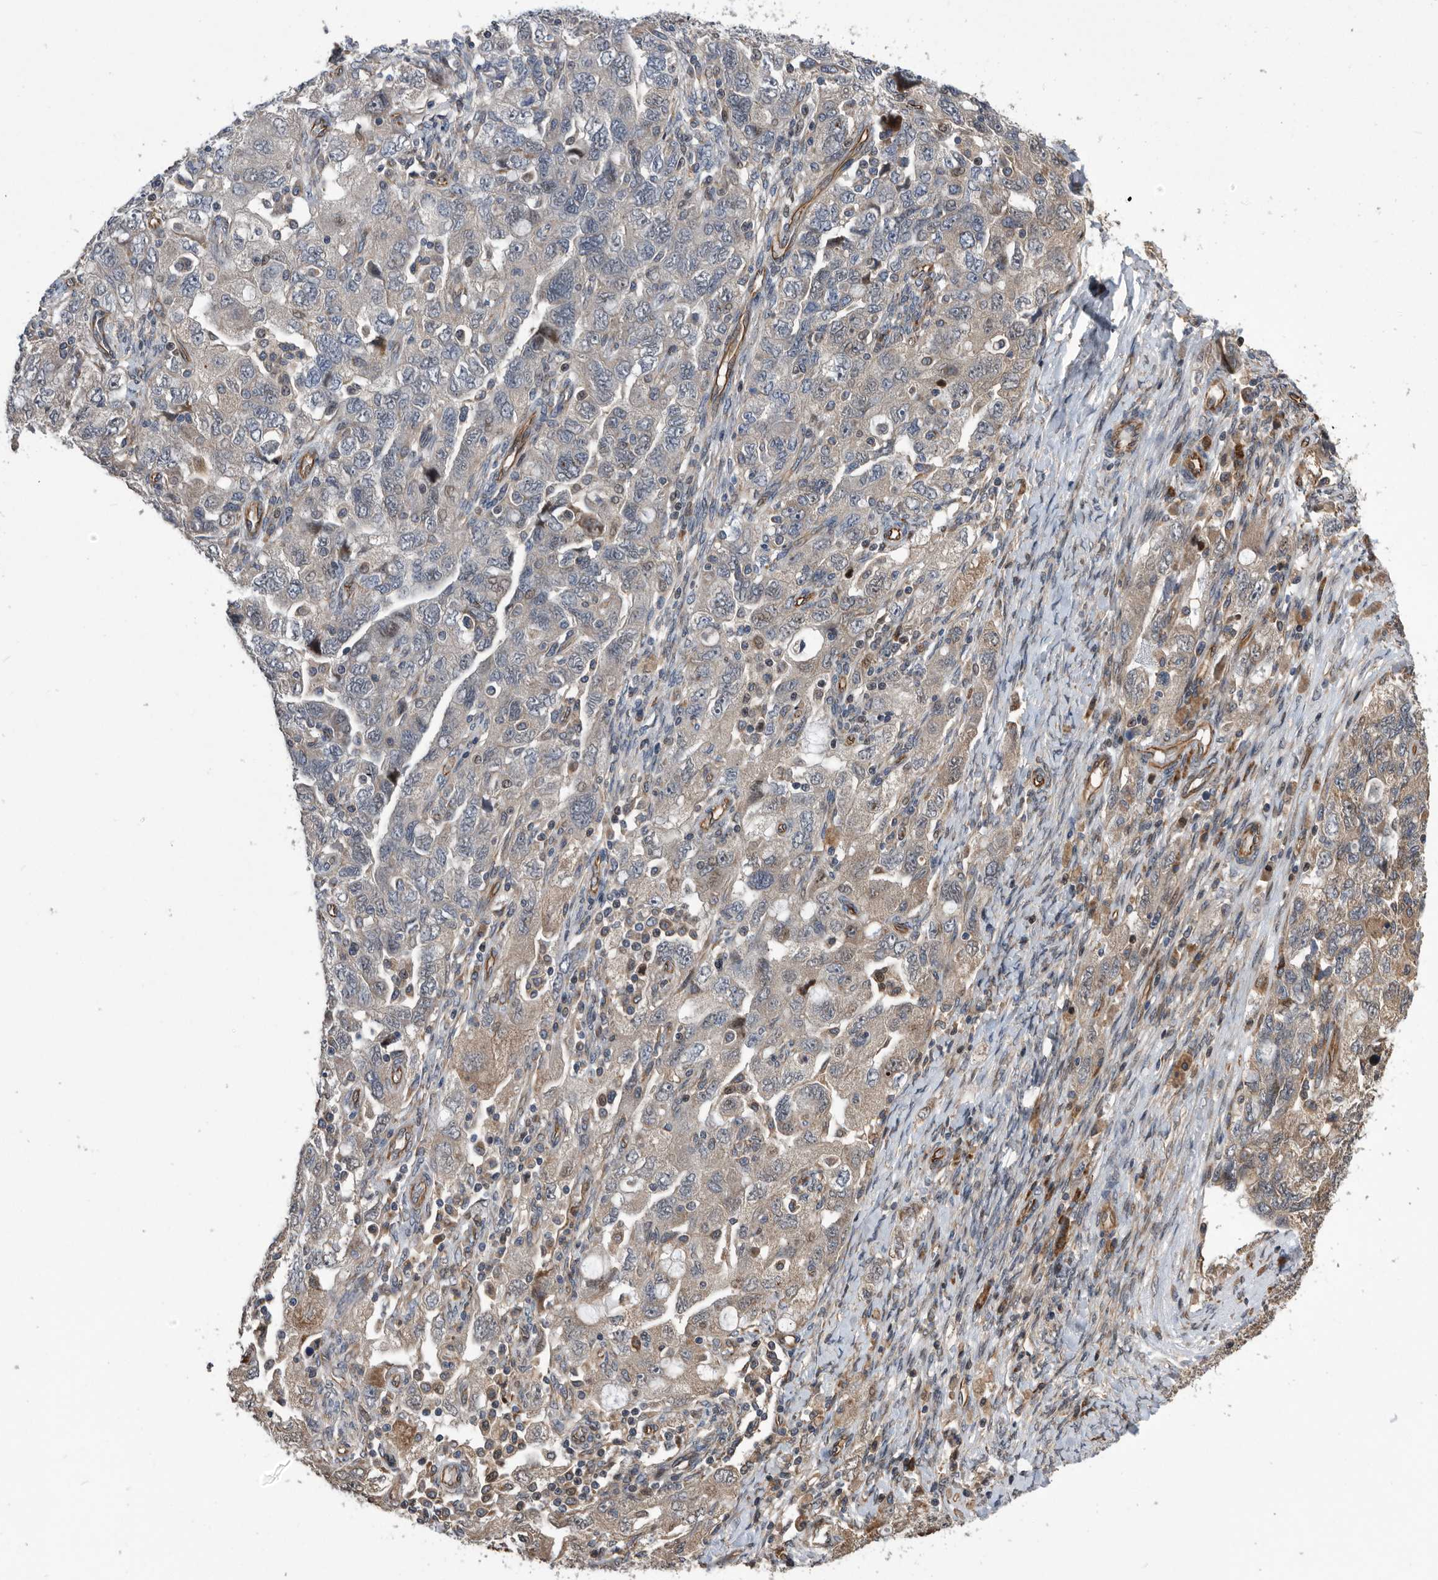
{"staining": {"intensity": "moderate", "quantity": "<25%", "location": "cytoplasmic/membranous"}, "tissue": "ovarian cancer", "cell_type": "Tumor cells", "image_type": "cancer", "snomed": [{"axis": "morphology", "description": "Carcinoma, NOS"}, {"axis": "morphology", "description": "Cystadenocarcinoma, serous, NOS"}, {"axis": "topography", "description": "Ovary"}], "caption": "Immunohistochemistry (IHC) photomicrograph of neoplastic tissue: human ovarian cancer stained using immunohistochemistry displays low levels of moderate protein expression localized specifically in the cytoplasmic/membranous of tumor cells, appearing as a cytoplasmic/membranous brown color.", "gene": "SERINC2", "patient": {"sex": "female", "age": 69}}